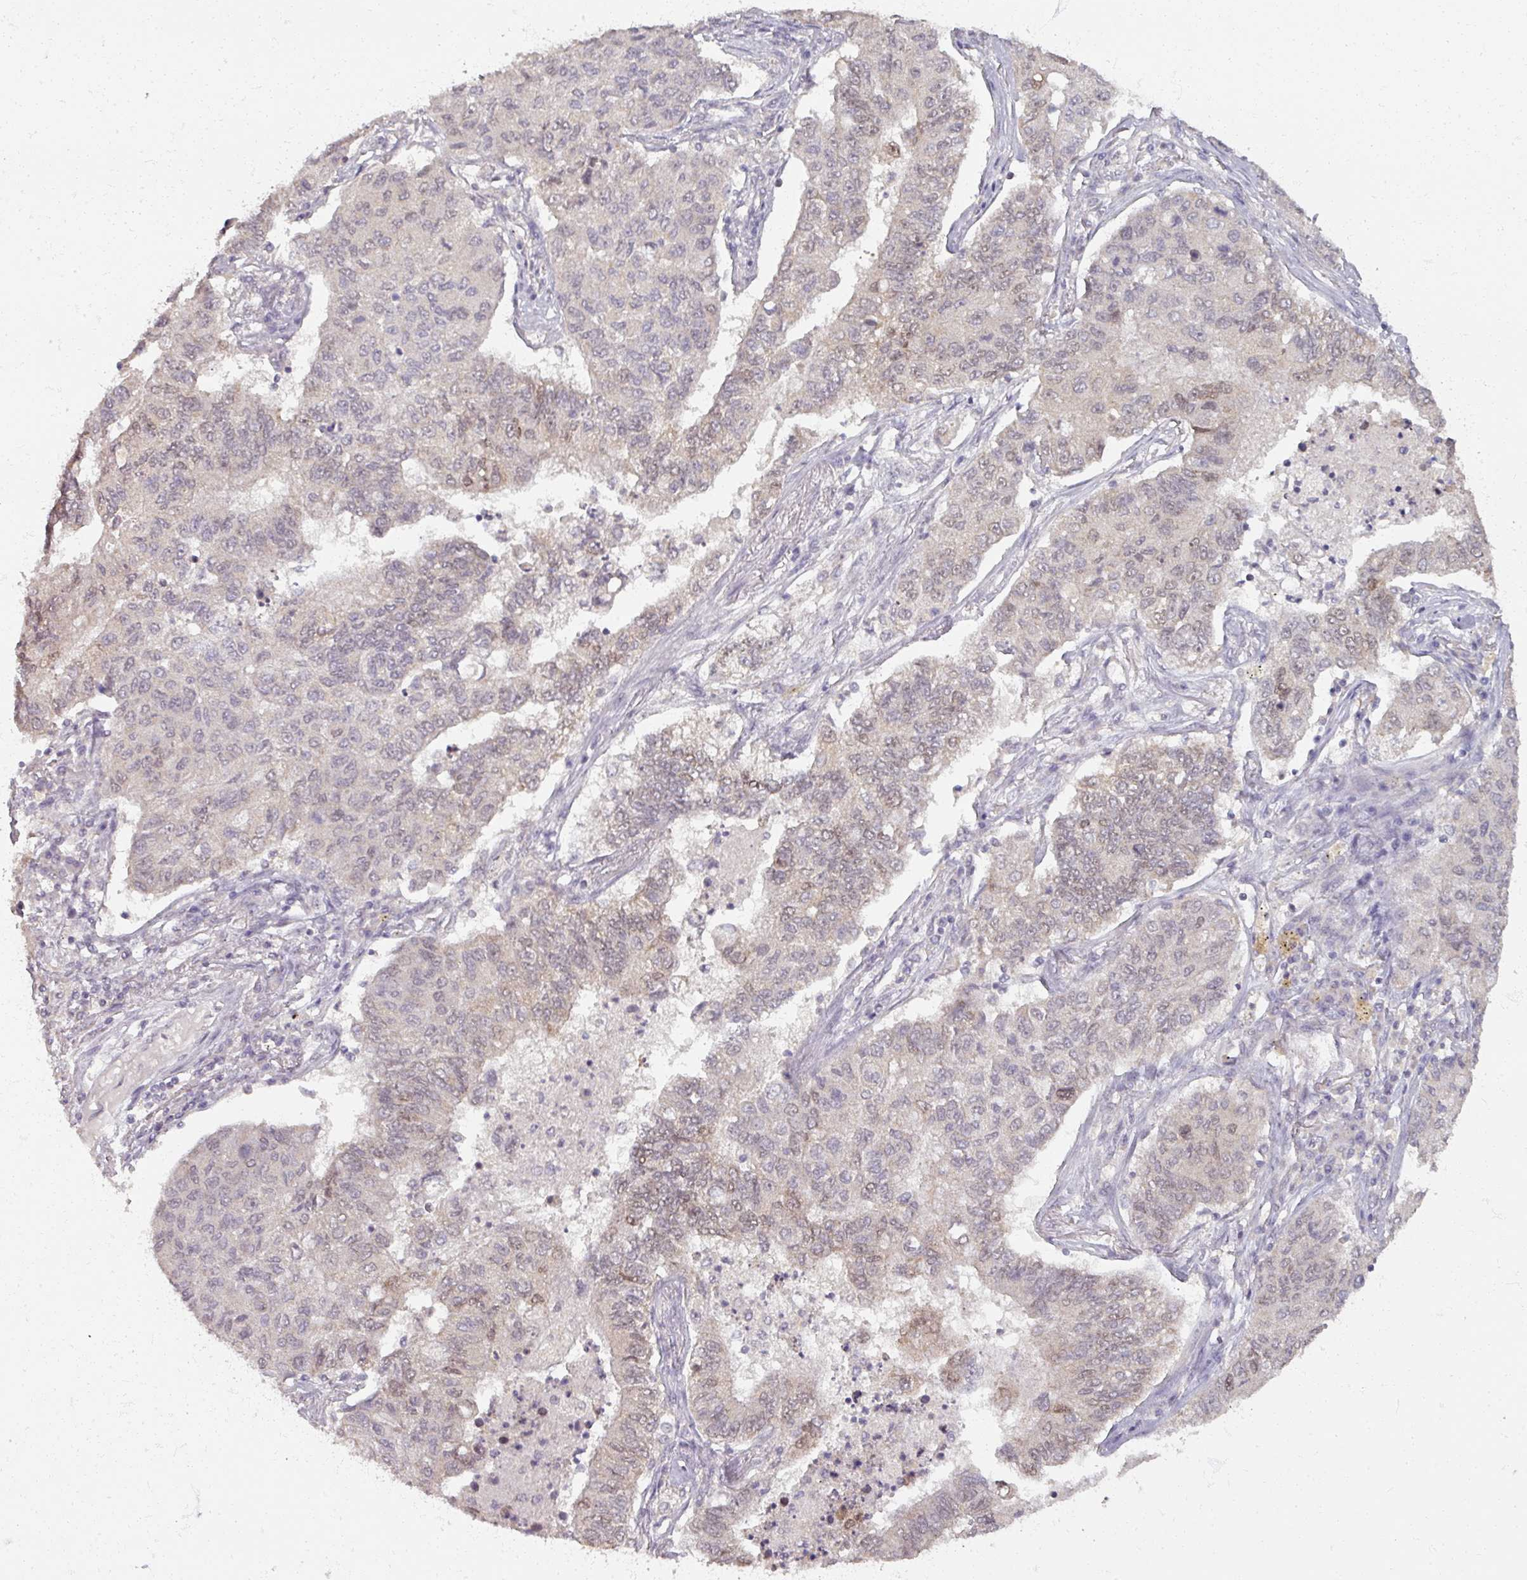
{"staining": {"intensity": "weak", "quantity": "<25%", "location": "nuclear"}, "tissue": "lung cancer", "cell_type": "Tumor cells", "image_type": "cancer", "snomed": [{"axis": "morphology", "description": "Squamous cell carcinoma, NOS"}, {"axis": "topography", "description": "Lung"}], "caption": "Immunohistochemical staining of human squamous cell carcinoma (lung) demonstrates no significant expression in tumor cells.", "gene": "SOX11", "patient": {"sex": "male", "age": 74}}